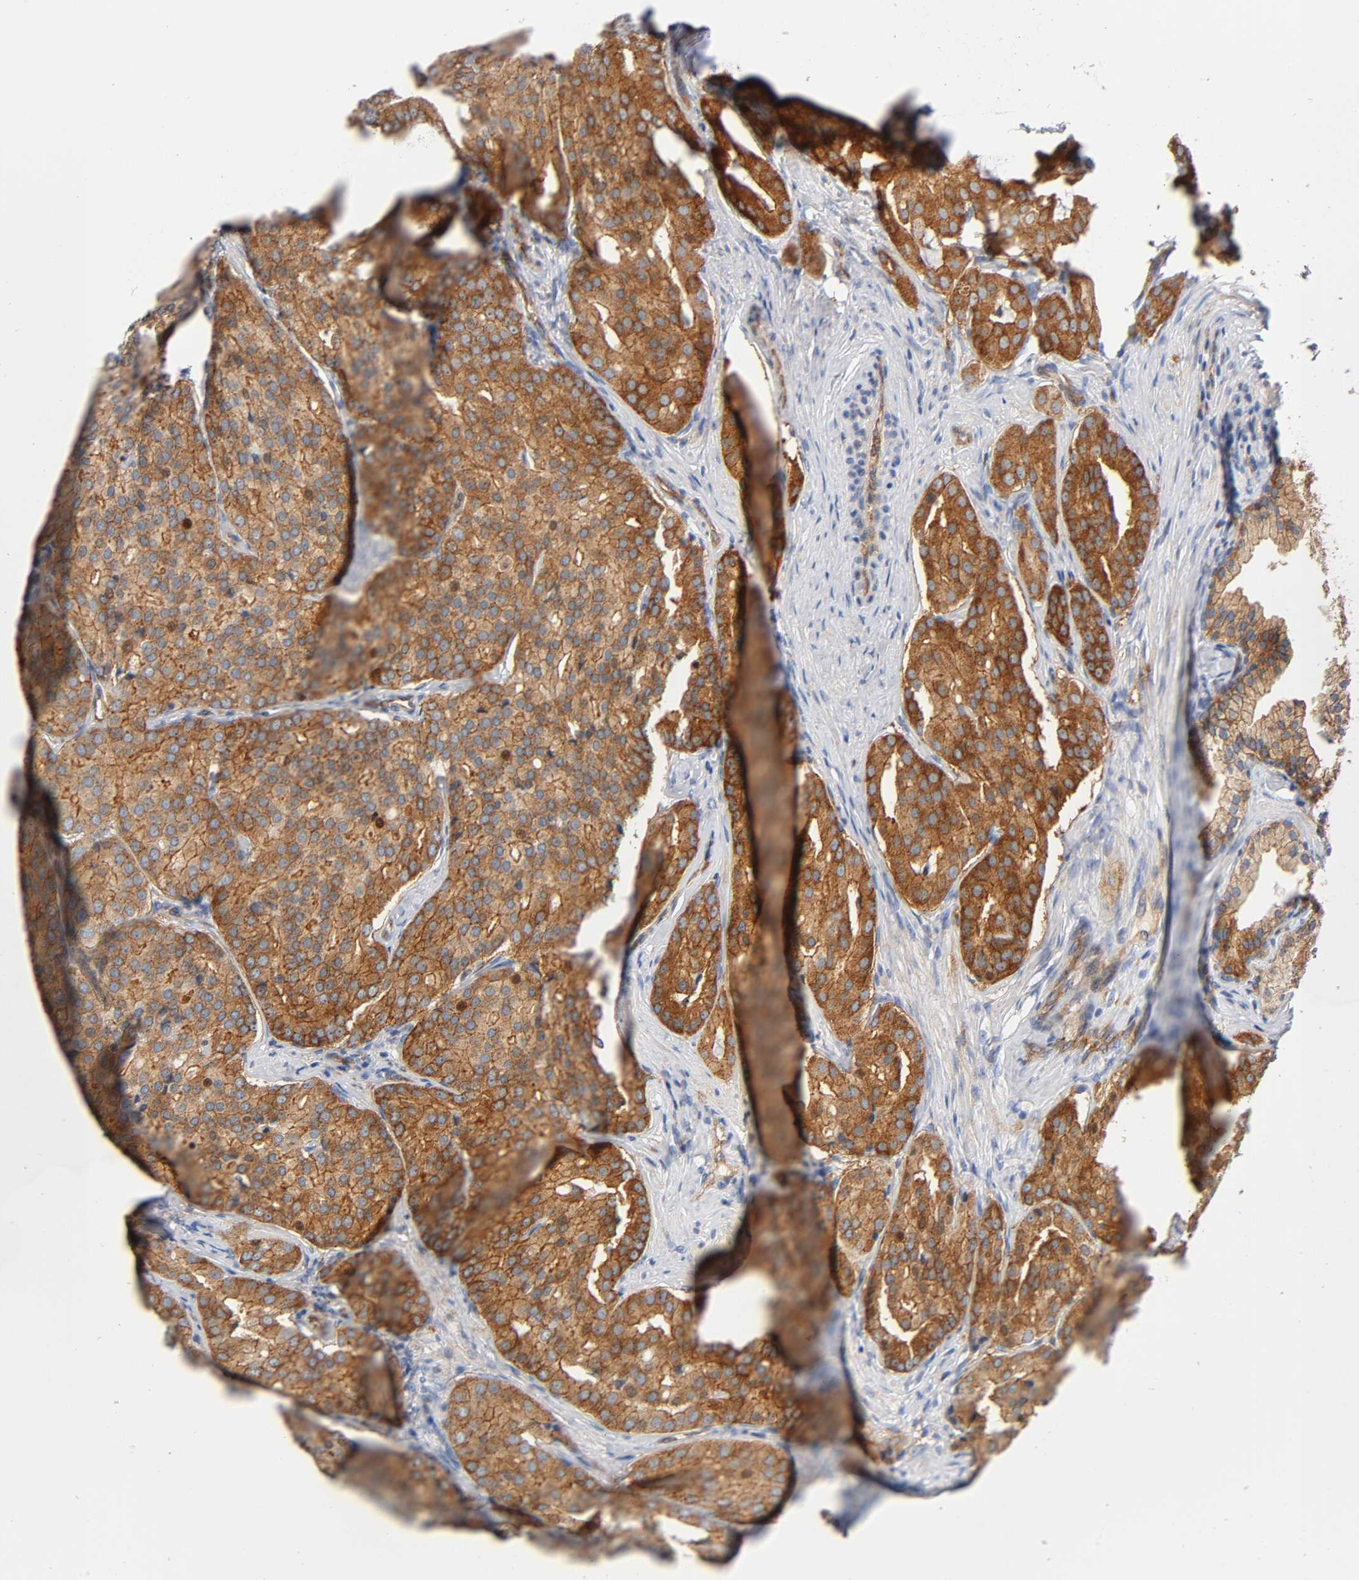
{"staining": {"intensity": "strong", "quantity": ">75%", "location": "cytoplasmic/membranous"}, "tissue": "prostate cancer", "cell_type": "Tumor cells", "image_type": "cancer", "snomed": [{"axis": "morphology", "description": "Adenocarcinoma, High grade"}, {"axis": "topography", "description": "Prostate"}], "caption": "Immunohistochemistry image of neoplastic tissue: prostate cancer stained using immunohistochemistry exhibits high levels of strong protein expression localized specifically in the cytoplasmic/membranous of tumor cells, appearing as a cytoplasmic/membranous brown color.", "gene": "CD2AP", "patient": {"sex": "male", "age": 64}}